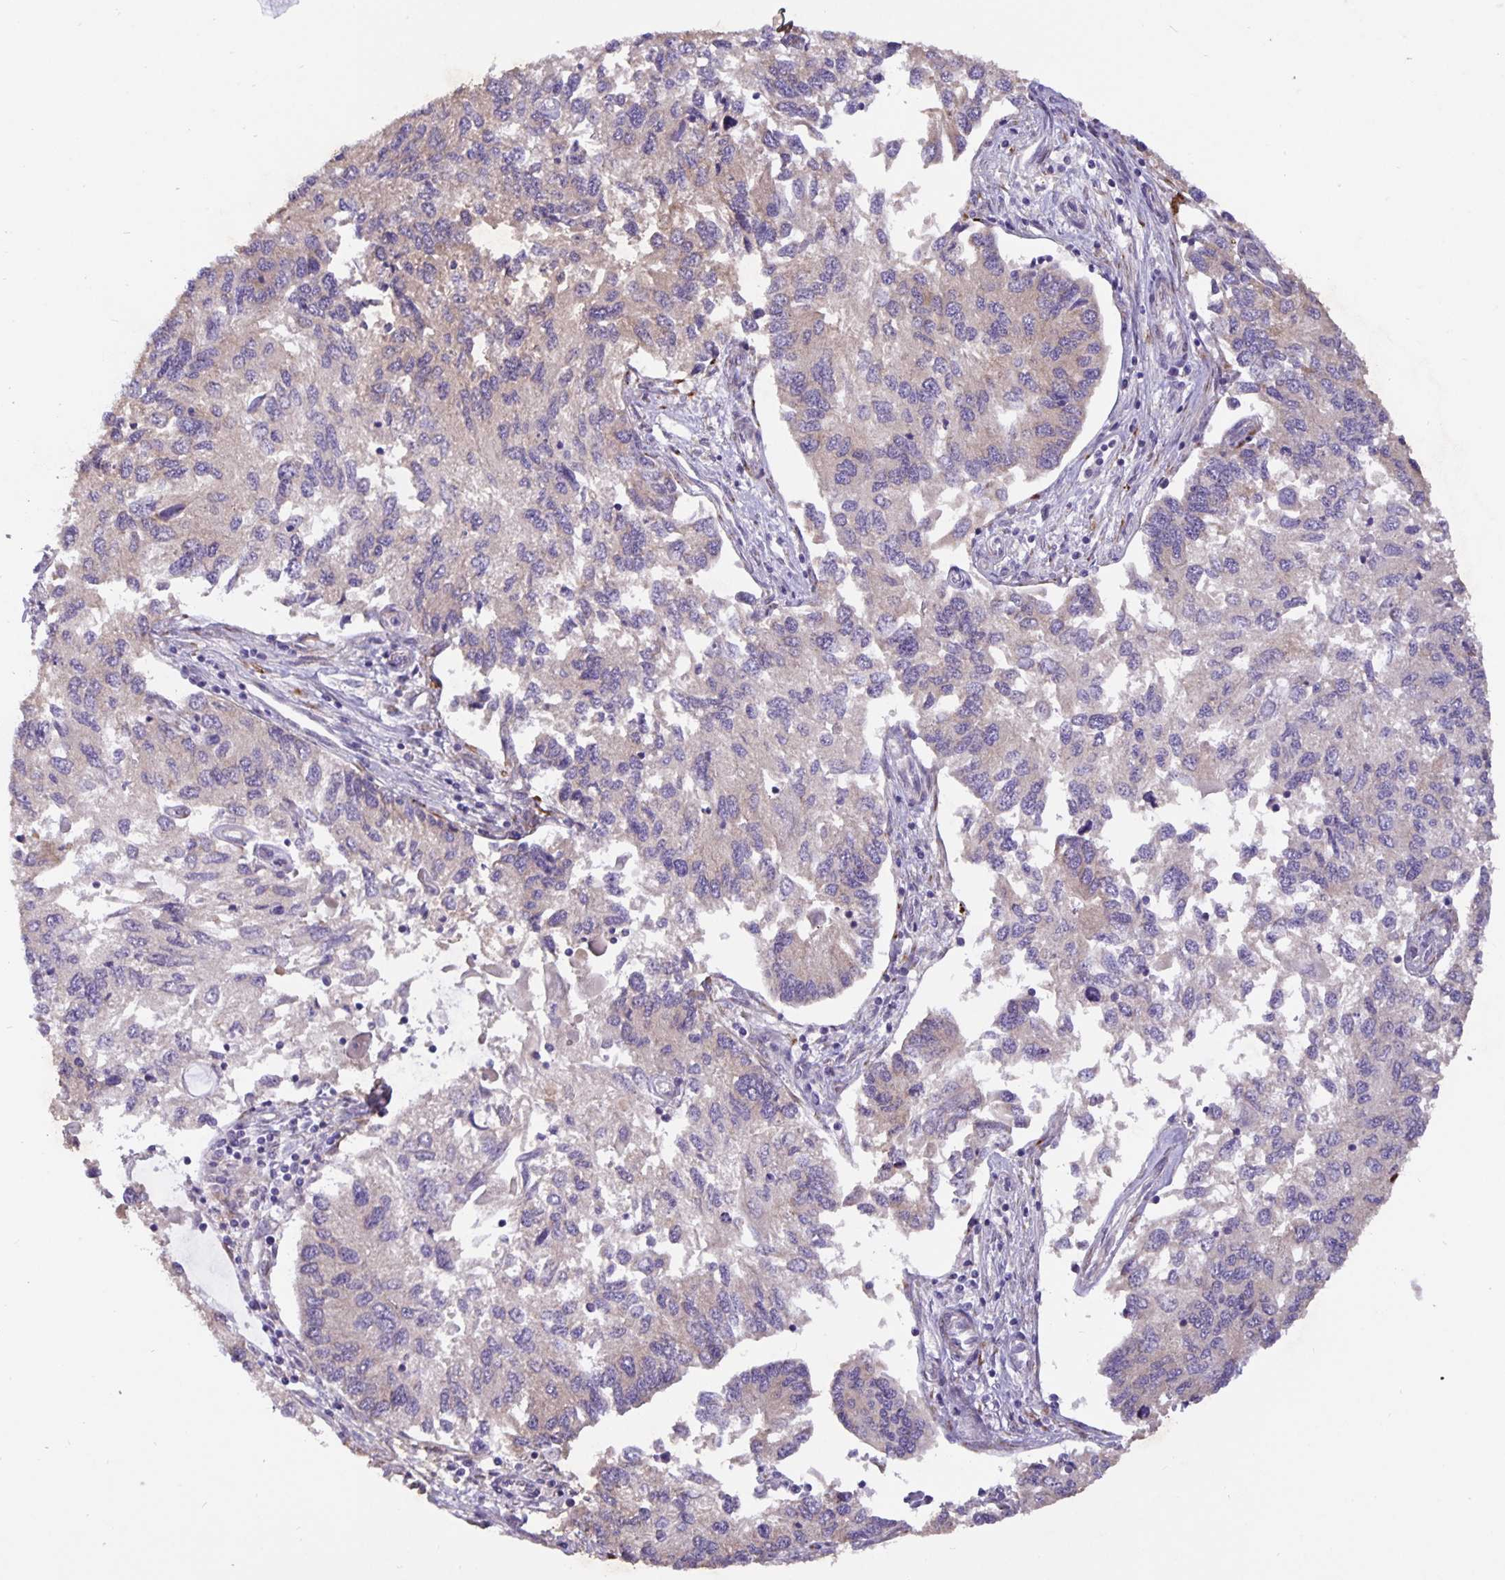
{"staining": {"intensity": "weak", "quantity": "25%-75%", "location": "cytoplasmic/membranous"}, "tissue": "endometrial cancer", "cell_type": "Tumor cells", "image_type": "cancer", "snomed": [{"axis": "morphology", "description": "Carcinoma, NOS"}, {"axis": "topography", "description": "Uterus"}], "caption": "Human endometrial cancer stained with a brown dye demonstrates weak cytoplasmic/membranous positive positivity in about 25%-75% of tumor cells.", "gene": "EML6", "patient": {"sex": "female", "age": 76}}